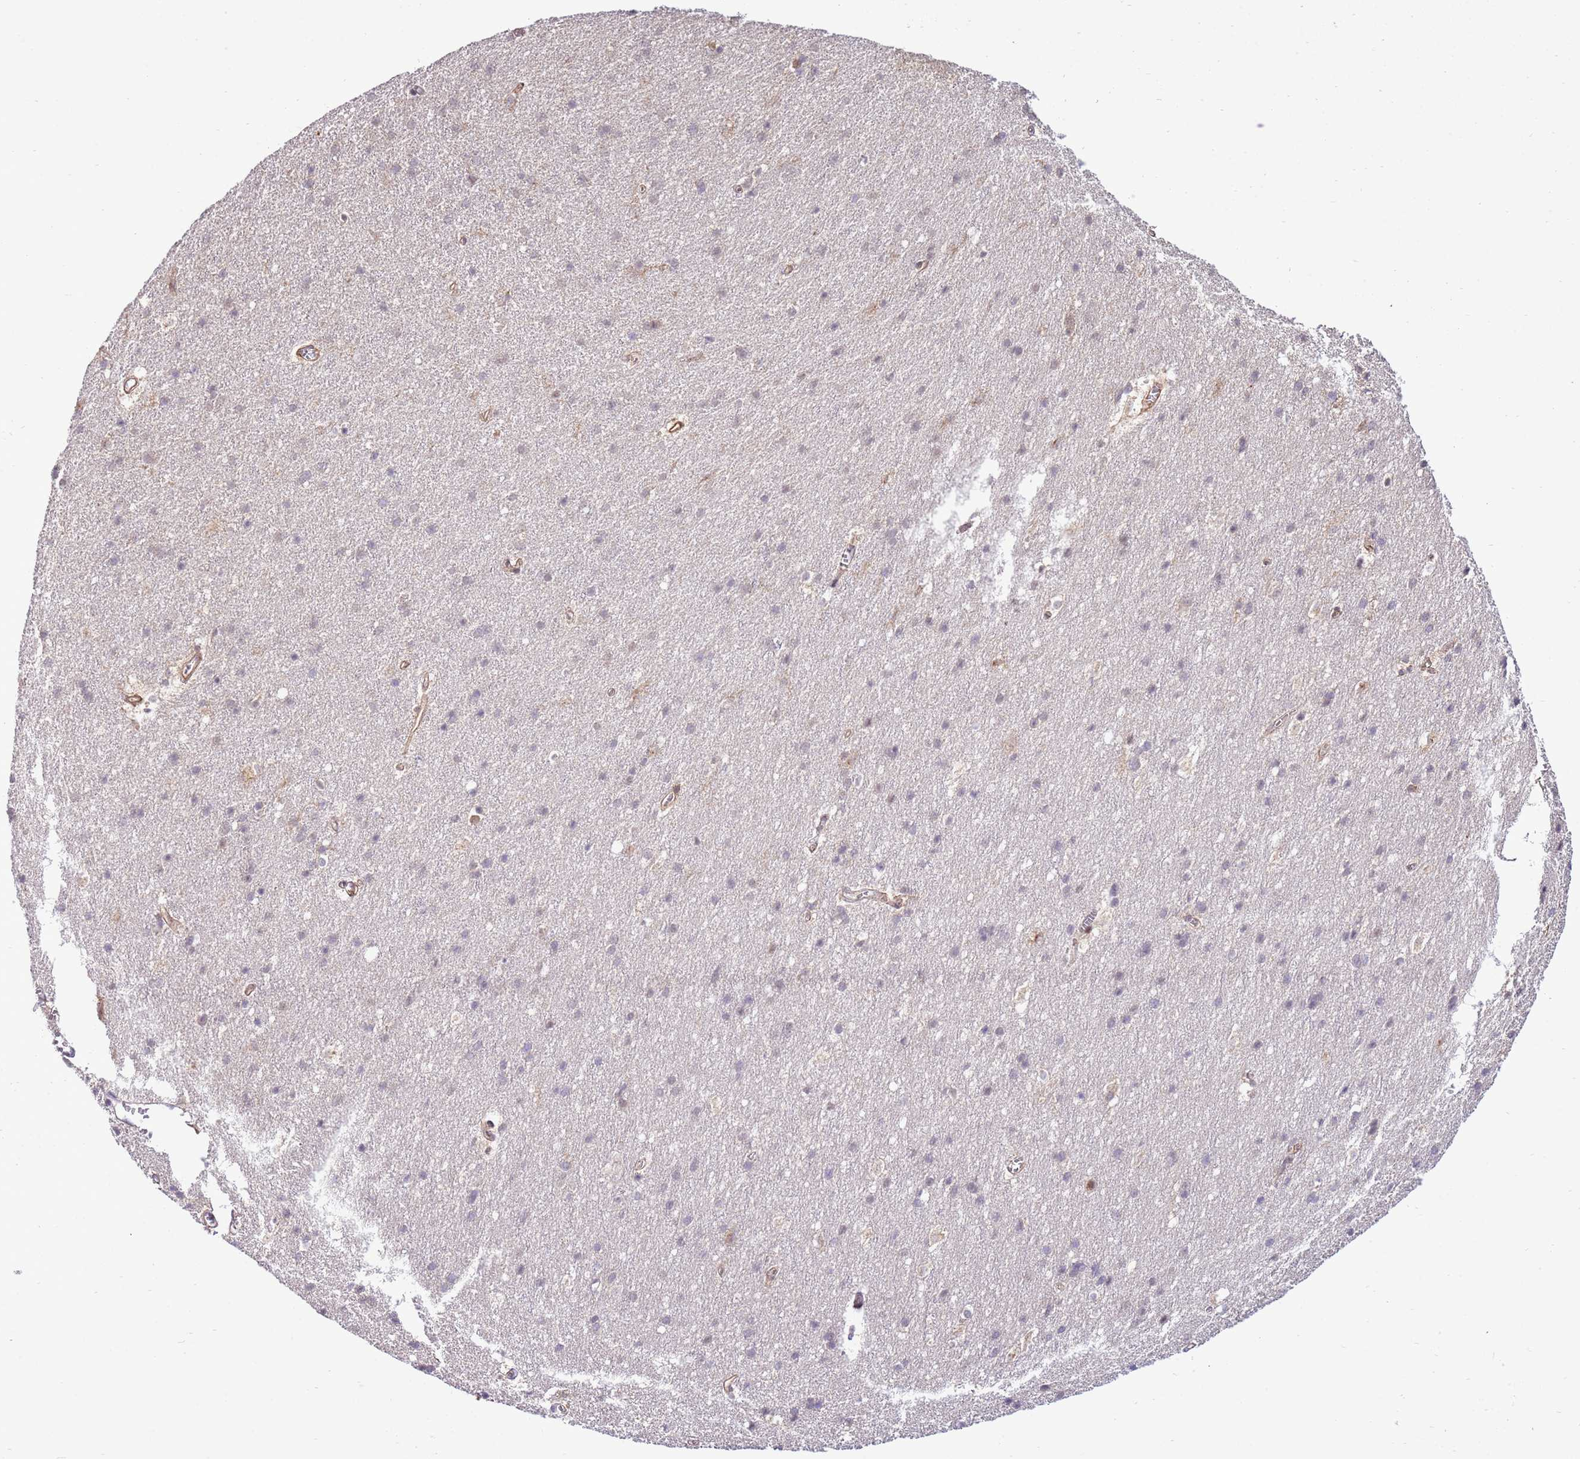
{"staining": {"intensity": "moderate", "quantity": ">75%", "location": "cytoplasmic/membranous"}, "tissue": "cerebral cortex", "cell_type": "Endothelial cells", "image_type": "normal", "snomed": [{"axis": "morphology", "description": "Normal tissue, NOS"}, {"axis": "topography", "description": "Cerebral cortex"}], "caption": "Moderate cytoplasmic/membranous expression is seen in about >75% of endothelial cells in benign cerebral cortex.", "gene": "SCARA3", "patient": {"sex": "male", "age": 54}}